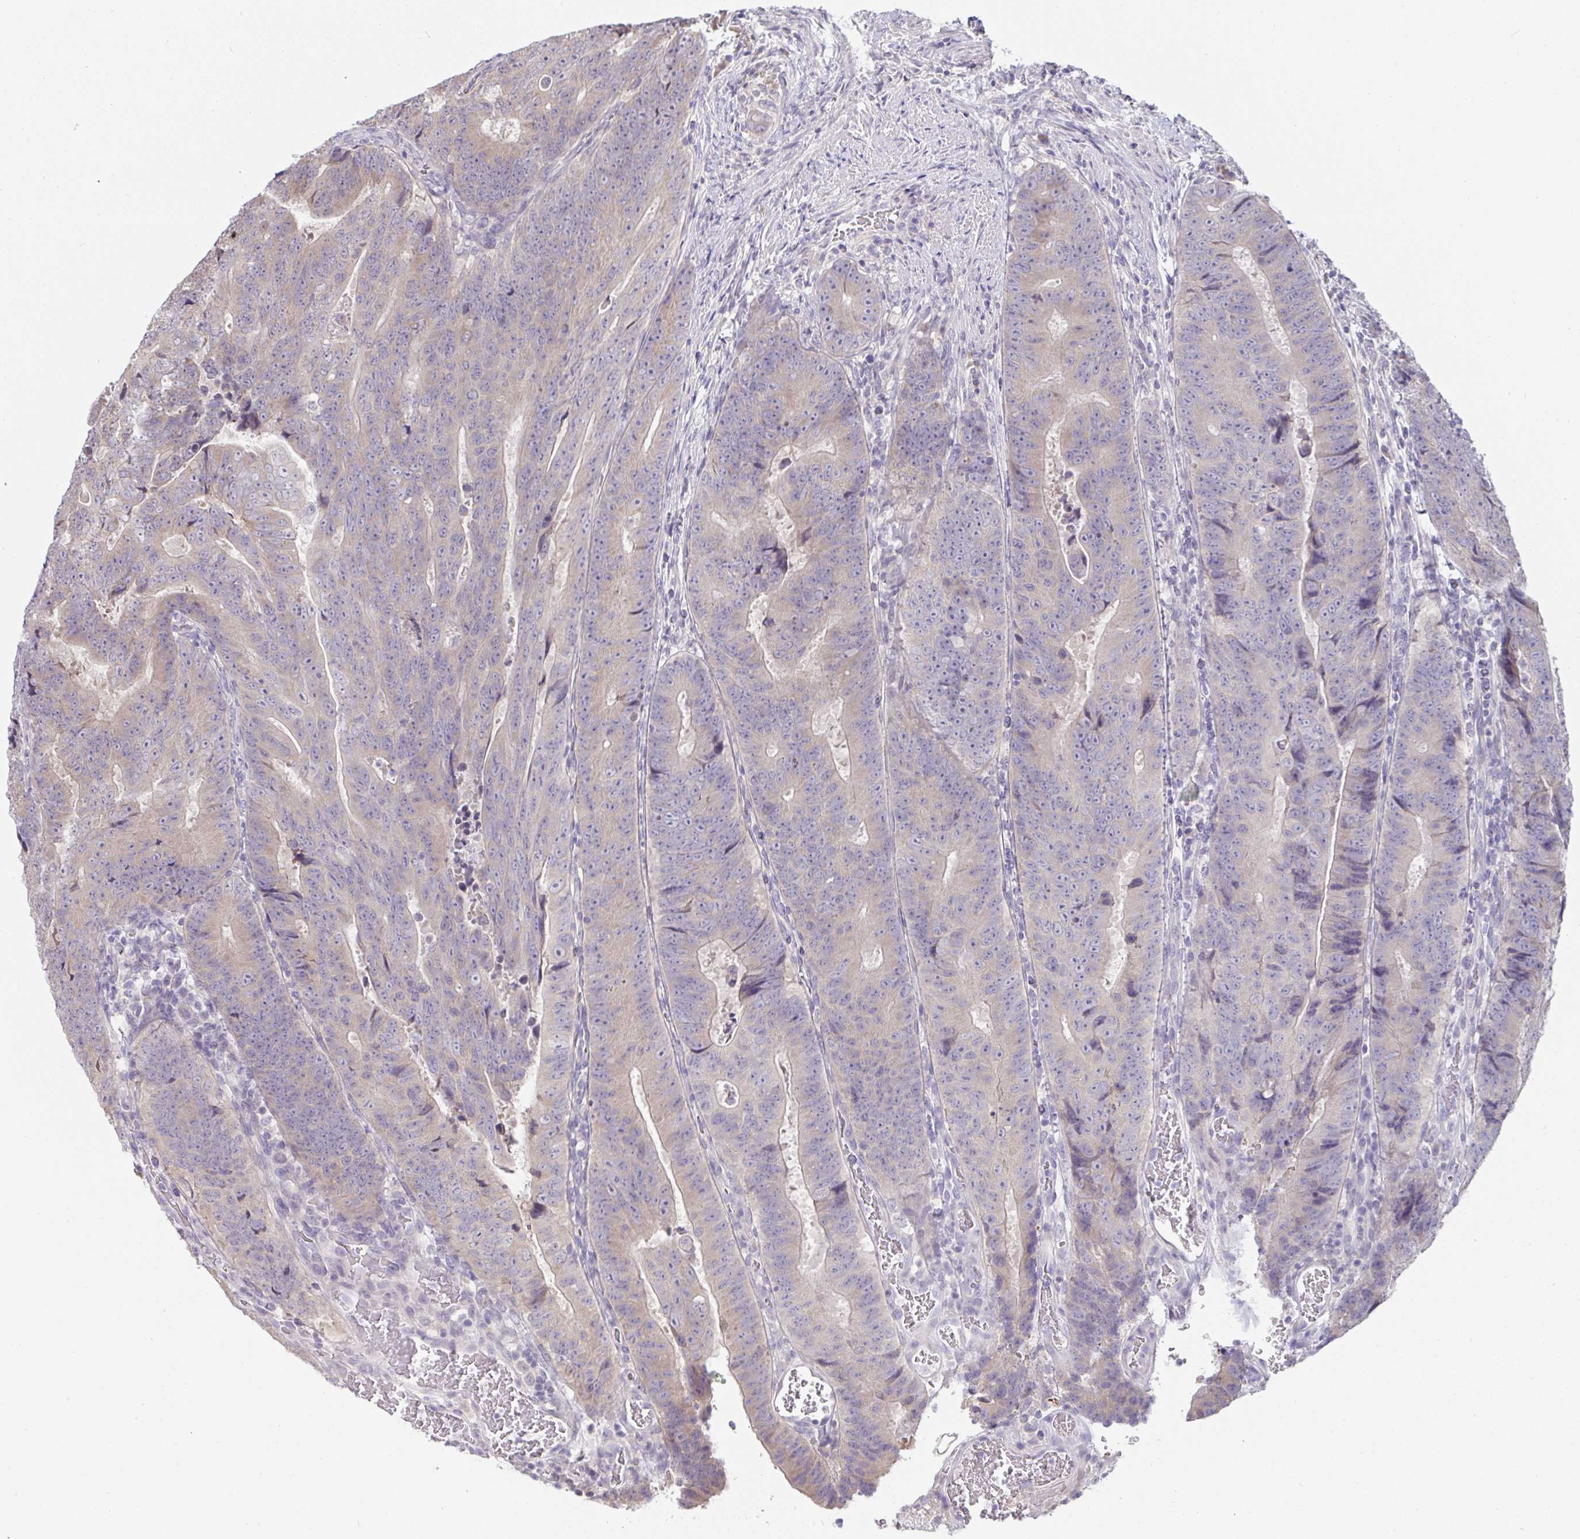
{"staining": {"intensity": "weak", "quantity": ">75%", "location": "cytoplasmic/membranous"}, "tissue": "colorectal cancer", "cell_type": "Tumor cells", "image_type": "cancer", "snomed": [{"axis": "morphology", "description": "Adenocarcinoma, NOS"}, {"axis": "topography", "description": "Colon"}], "caption": "Immunohistochemical staining of adenocarcinoma (colorectal) displays weak cytoplasmic/membranous protein positivity in about >75% of tumor cells. (IHC, brightfield microscopy, high magnification).", "gene": "TMEM41A", "patient": {"sex": "female", "age": 48}}